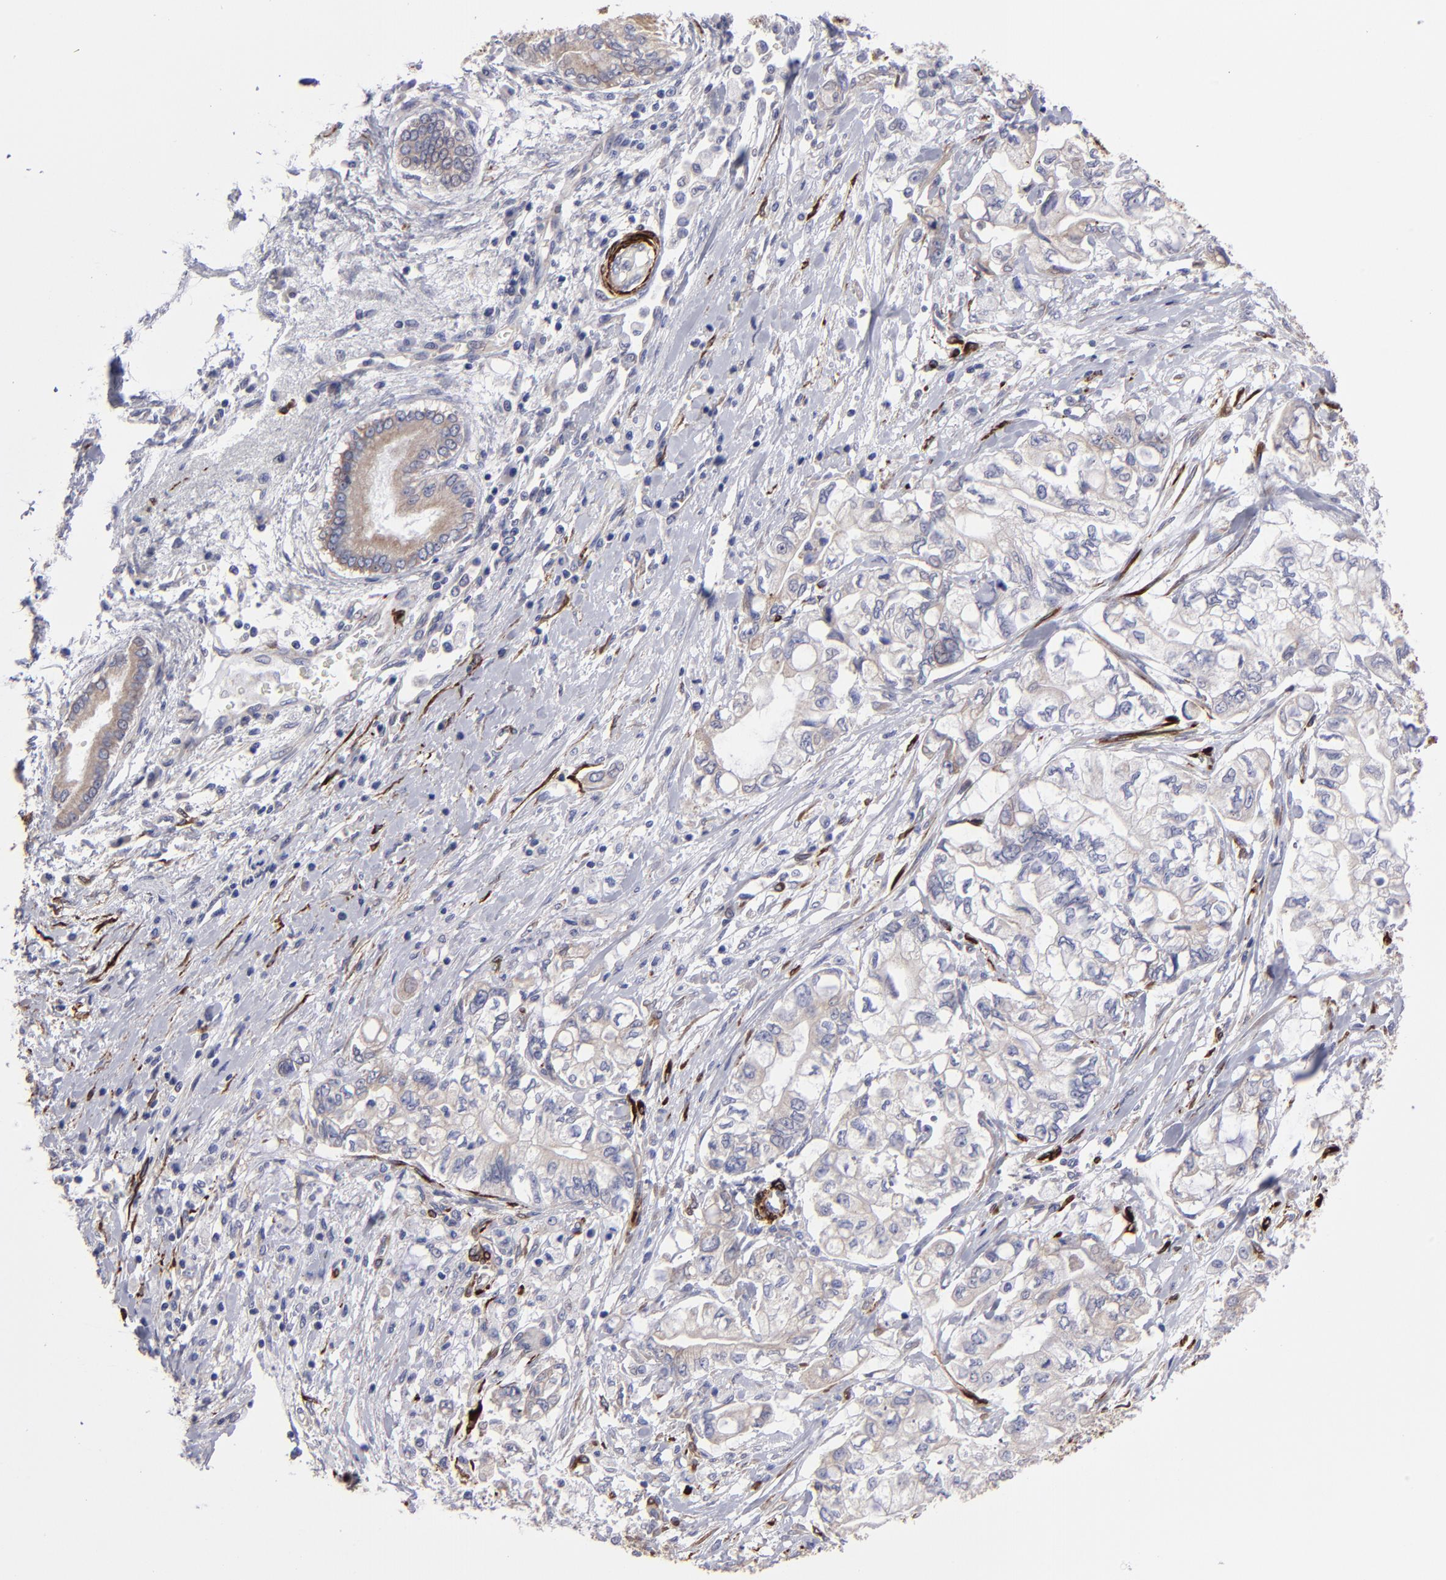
{"staining": {"intensity": "weak", "quantity": ">75%", "location": "cytoplasmic/membranous"}, "tissue": "pancreatic cancer", "cell_type": "Tumor cells", "image_type": "cancer", "snomed": [{"axis": "morphology", "description": "Adenocarcinoma, NOS"}, {"axis": "topography", "description": "Pancreas"}], "caption": "Brown immunohistochemical staining in human pancreatic adenocarcinoma shows weak cytoplasmic/membranous staining in approximately >75% of tumor cells.", "gene": "SLMAP", "patient": {"sex": "male", "age": 79}}